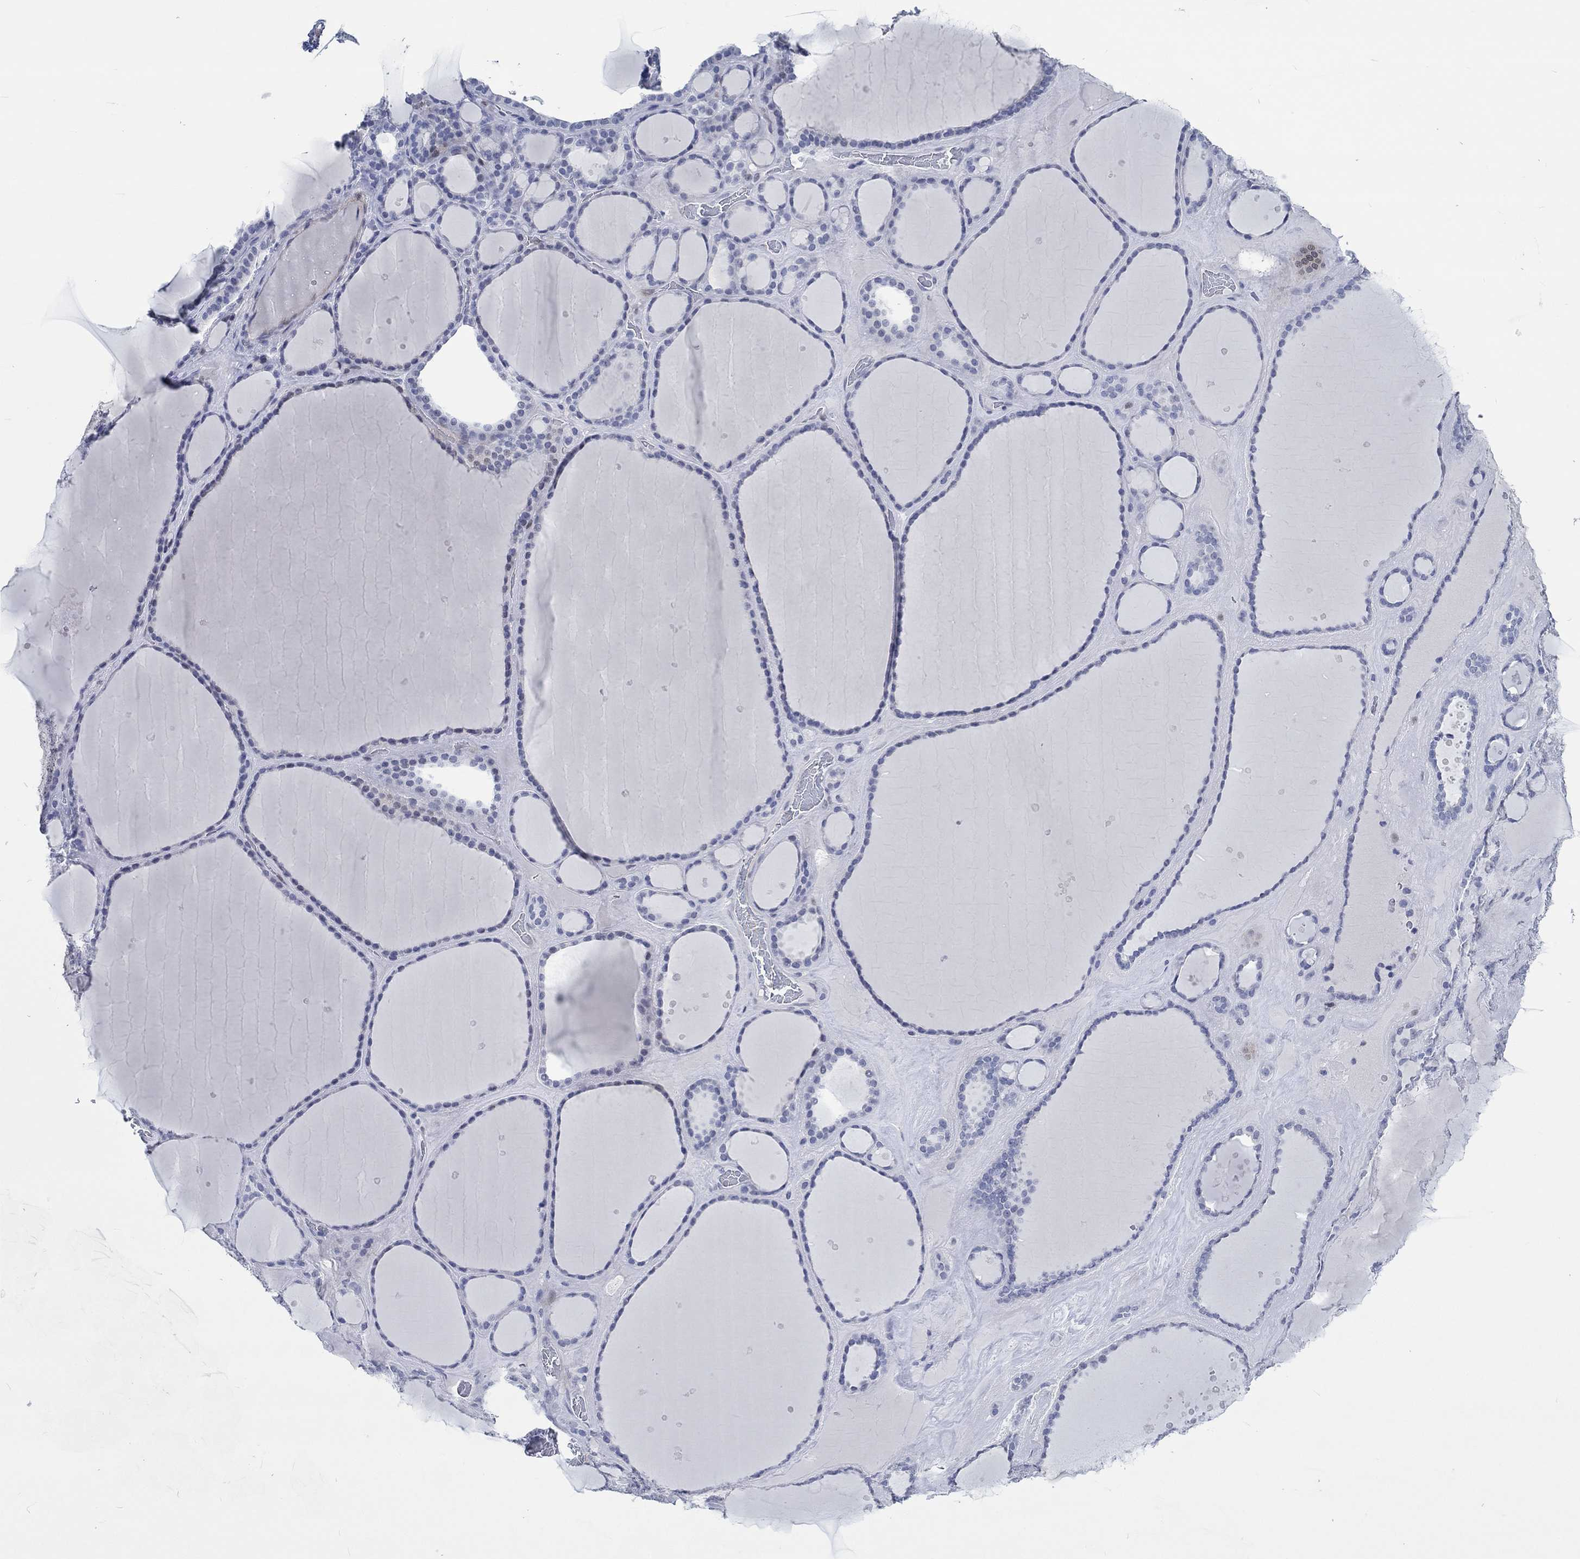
{"staining": {"intensity": "negative", "quantity": "none", "location": "none"}, "tissue": "thyroid gland", "cell_type": "Glandular cells", "image_type": "normal", "snomed": [{"axis": "morphology", "description": "Normal tissue, NOS"}, {"axis": "topography", "description": "Thyroid gland"}], "caption": "Immunohistochemical staining of normal thyroid gland reveals no significant staining in glandular cells.", "gene": "C4orf47", "patient": {"sex": "male", "age": 63}}